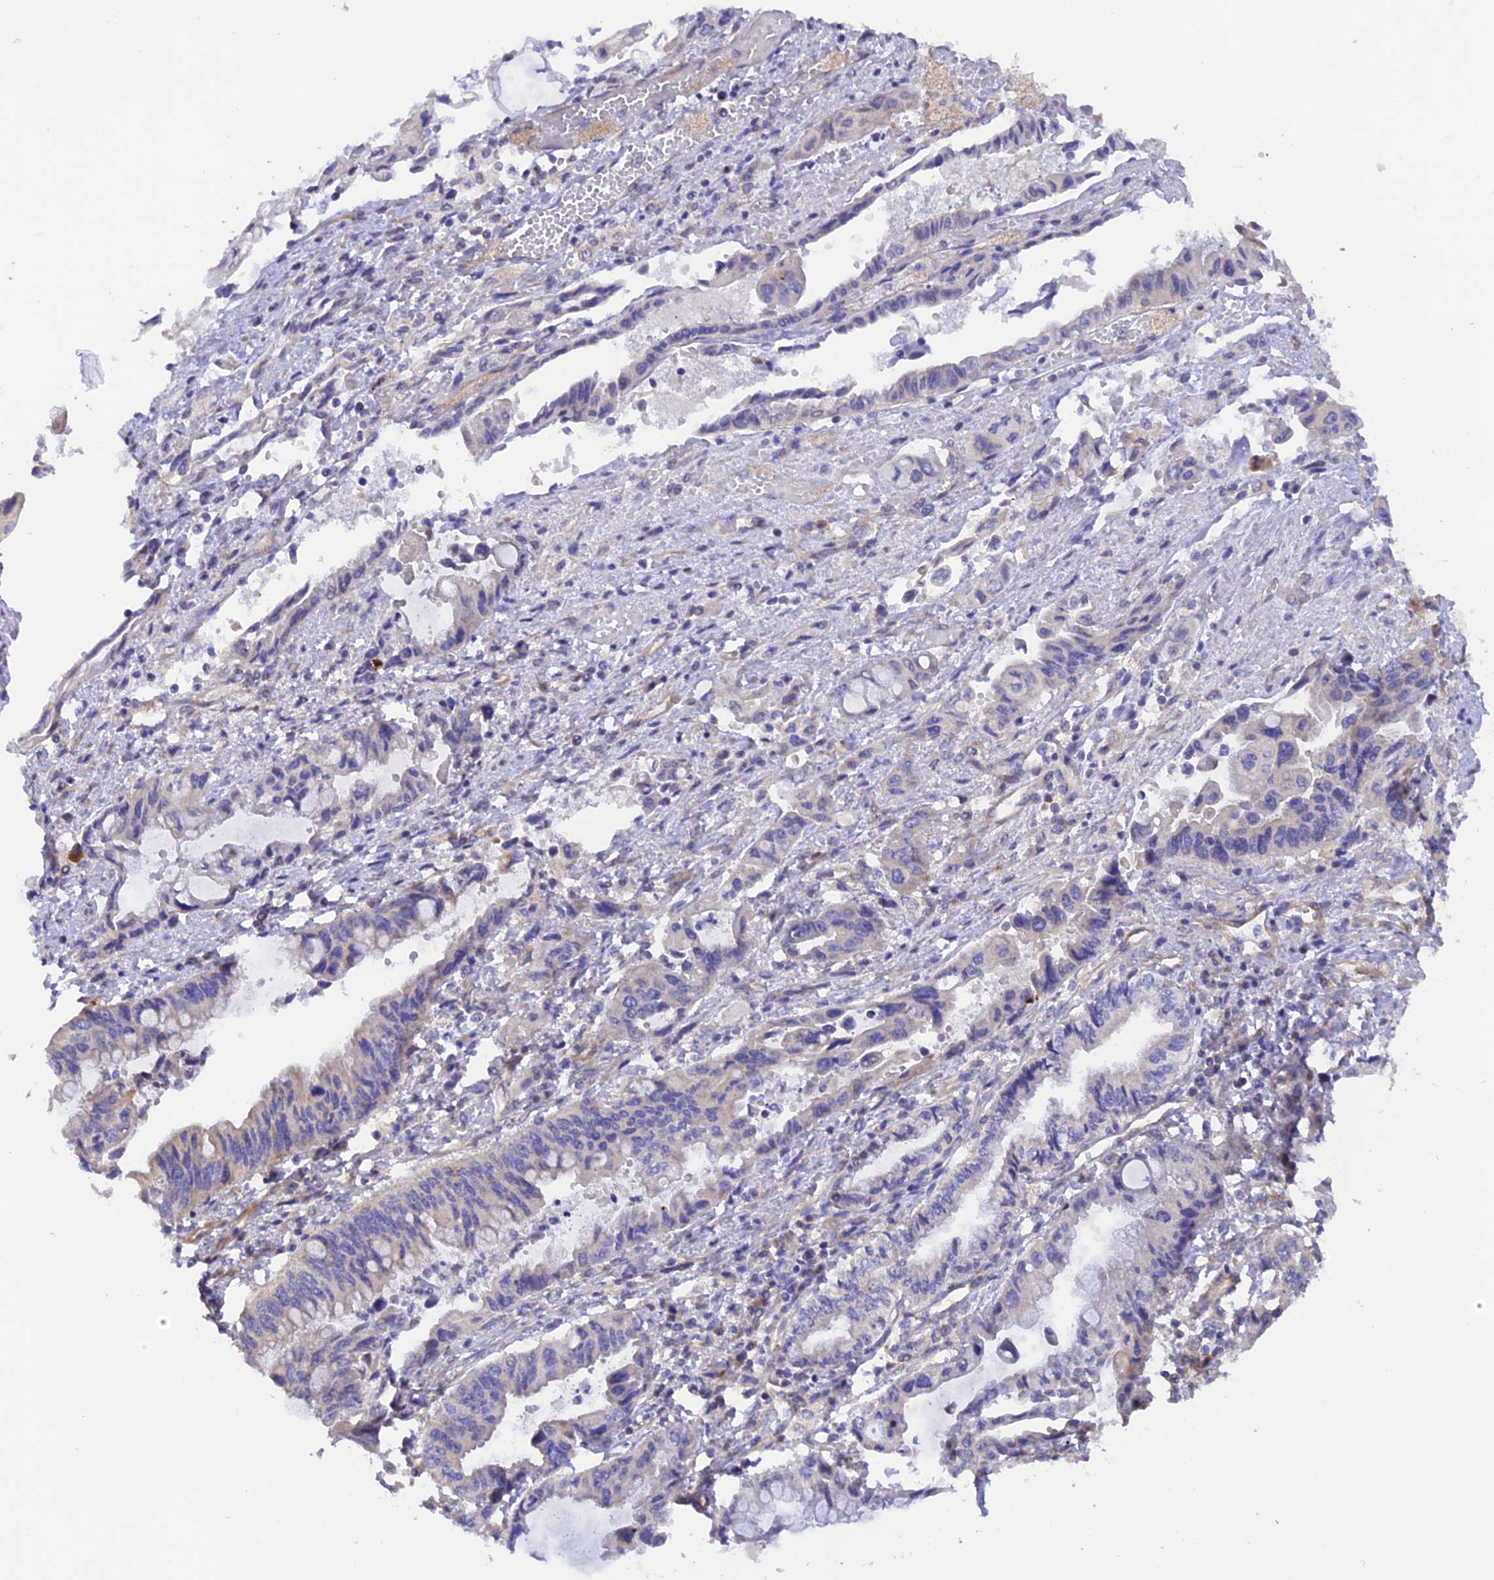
{"staining": {"intensity": "negative", "quantity": "none", "location": "none"}, "tissue": "pancreatic cancer", "cell_type": "Tumor cells", "image_type": "cancer", "snomed": [{"axis": "morphology", "description": "Adenocarcinoma, NOS"}, {"axis": "topography", "description": "Pancreas"}], "caption": "DAB (3,3'-diaminobenzidine) immunohistochemical staining of pancreatic adenocarcinoma shows no significant positivity in tumor cells.", "gene": "HYCC1", "patient": {"sex": "female", "age": 50}}